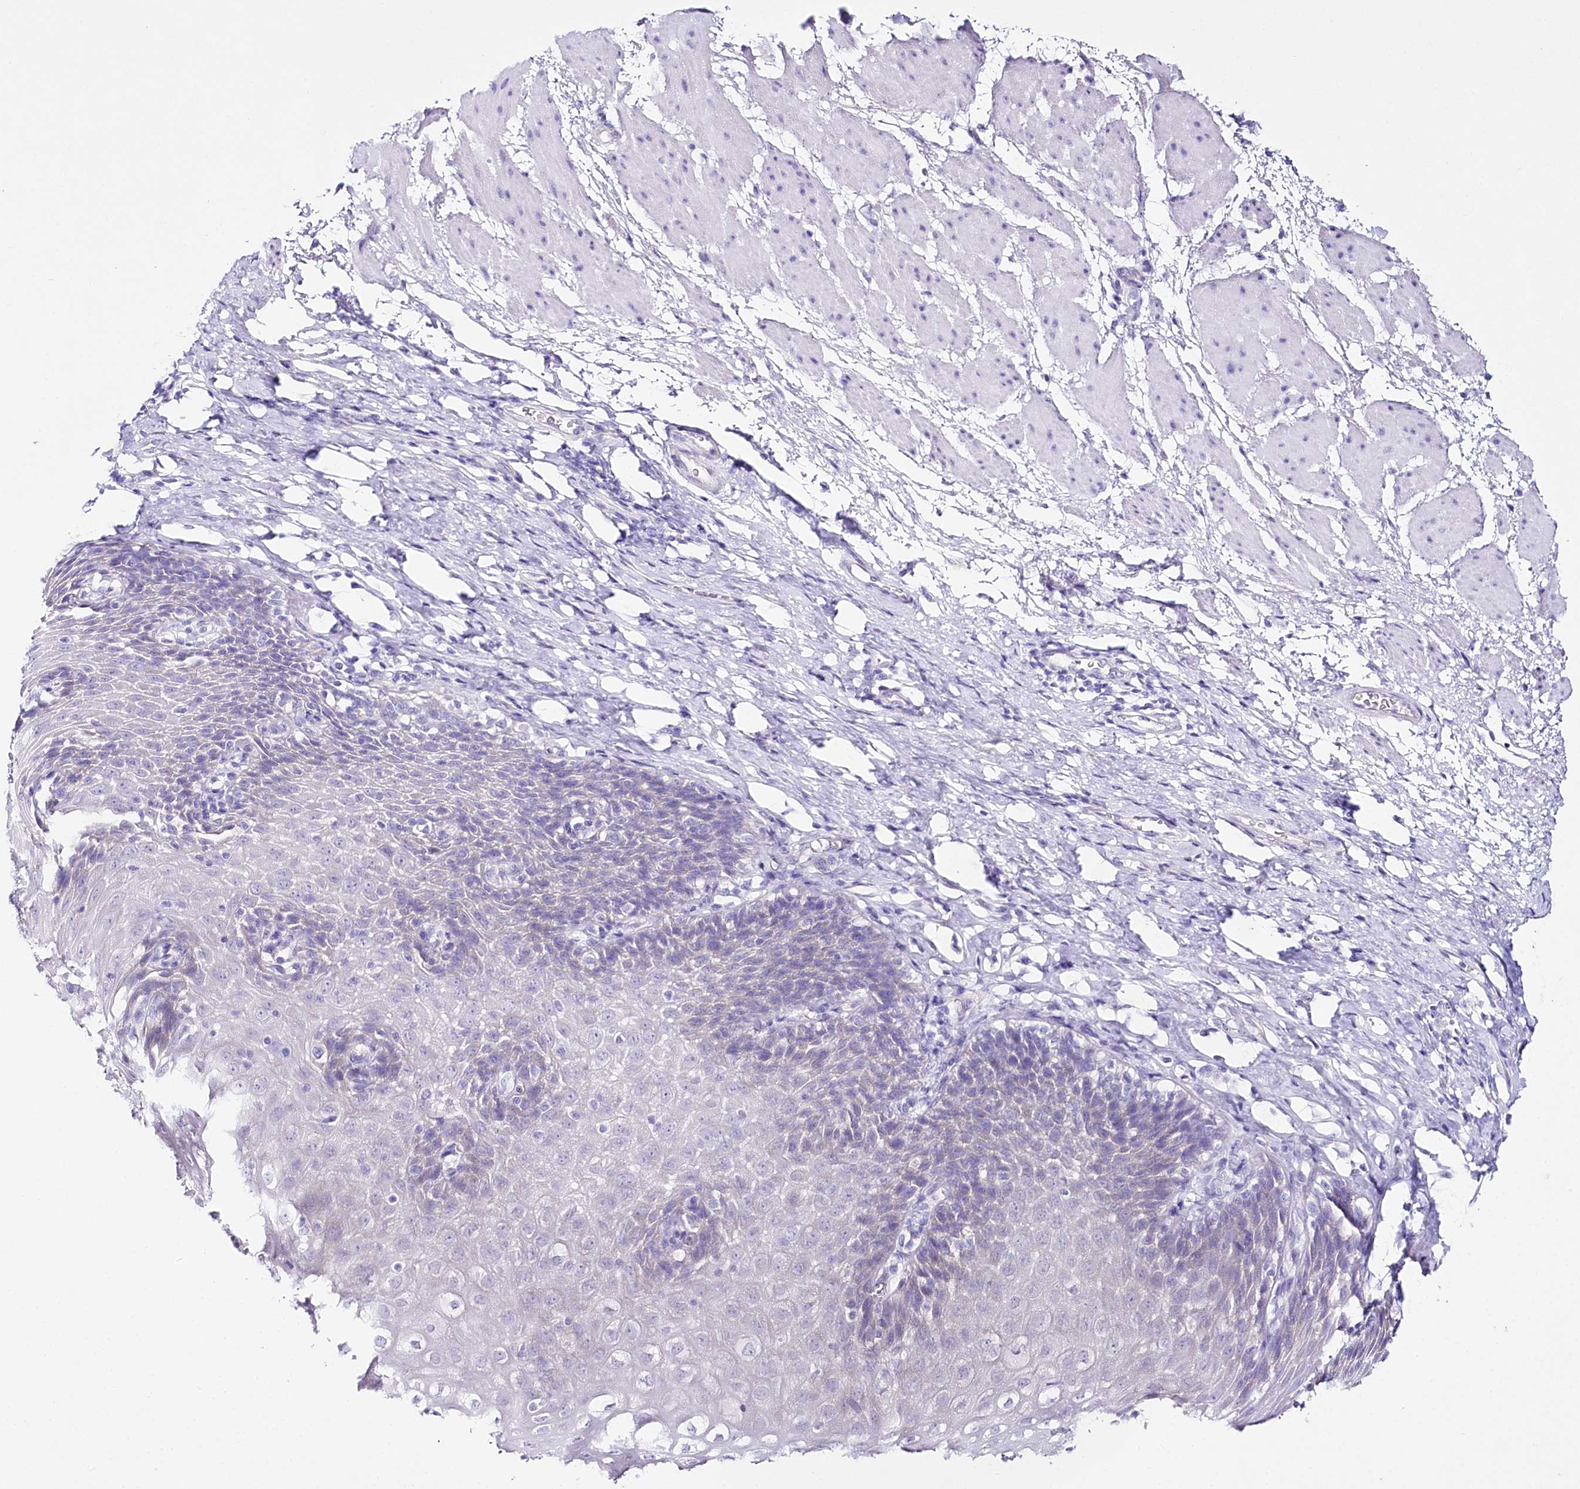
{"staining": {"intensity": "negative", "quantity": "none", "location": "none"}, "tissue": "esophagus", "cell_type": "Squamous epithelial cells", "image_type": "normal", "snomed": [{"axis": "morphology", "description": "Normal tissue, NOS"}, {"axis": "topography", "description": "Esophagus"}], "caption": "Immunohistochemistry histopathology image of unremarkable human esophagus stained for a protein (brown), which shows no positivity in squamous epithelial cells.", "gene": "CSN3", "patient": {"sex": "female", "age": 61}}